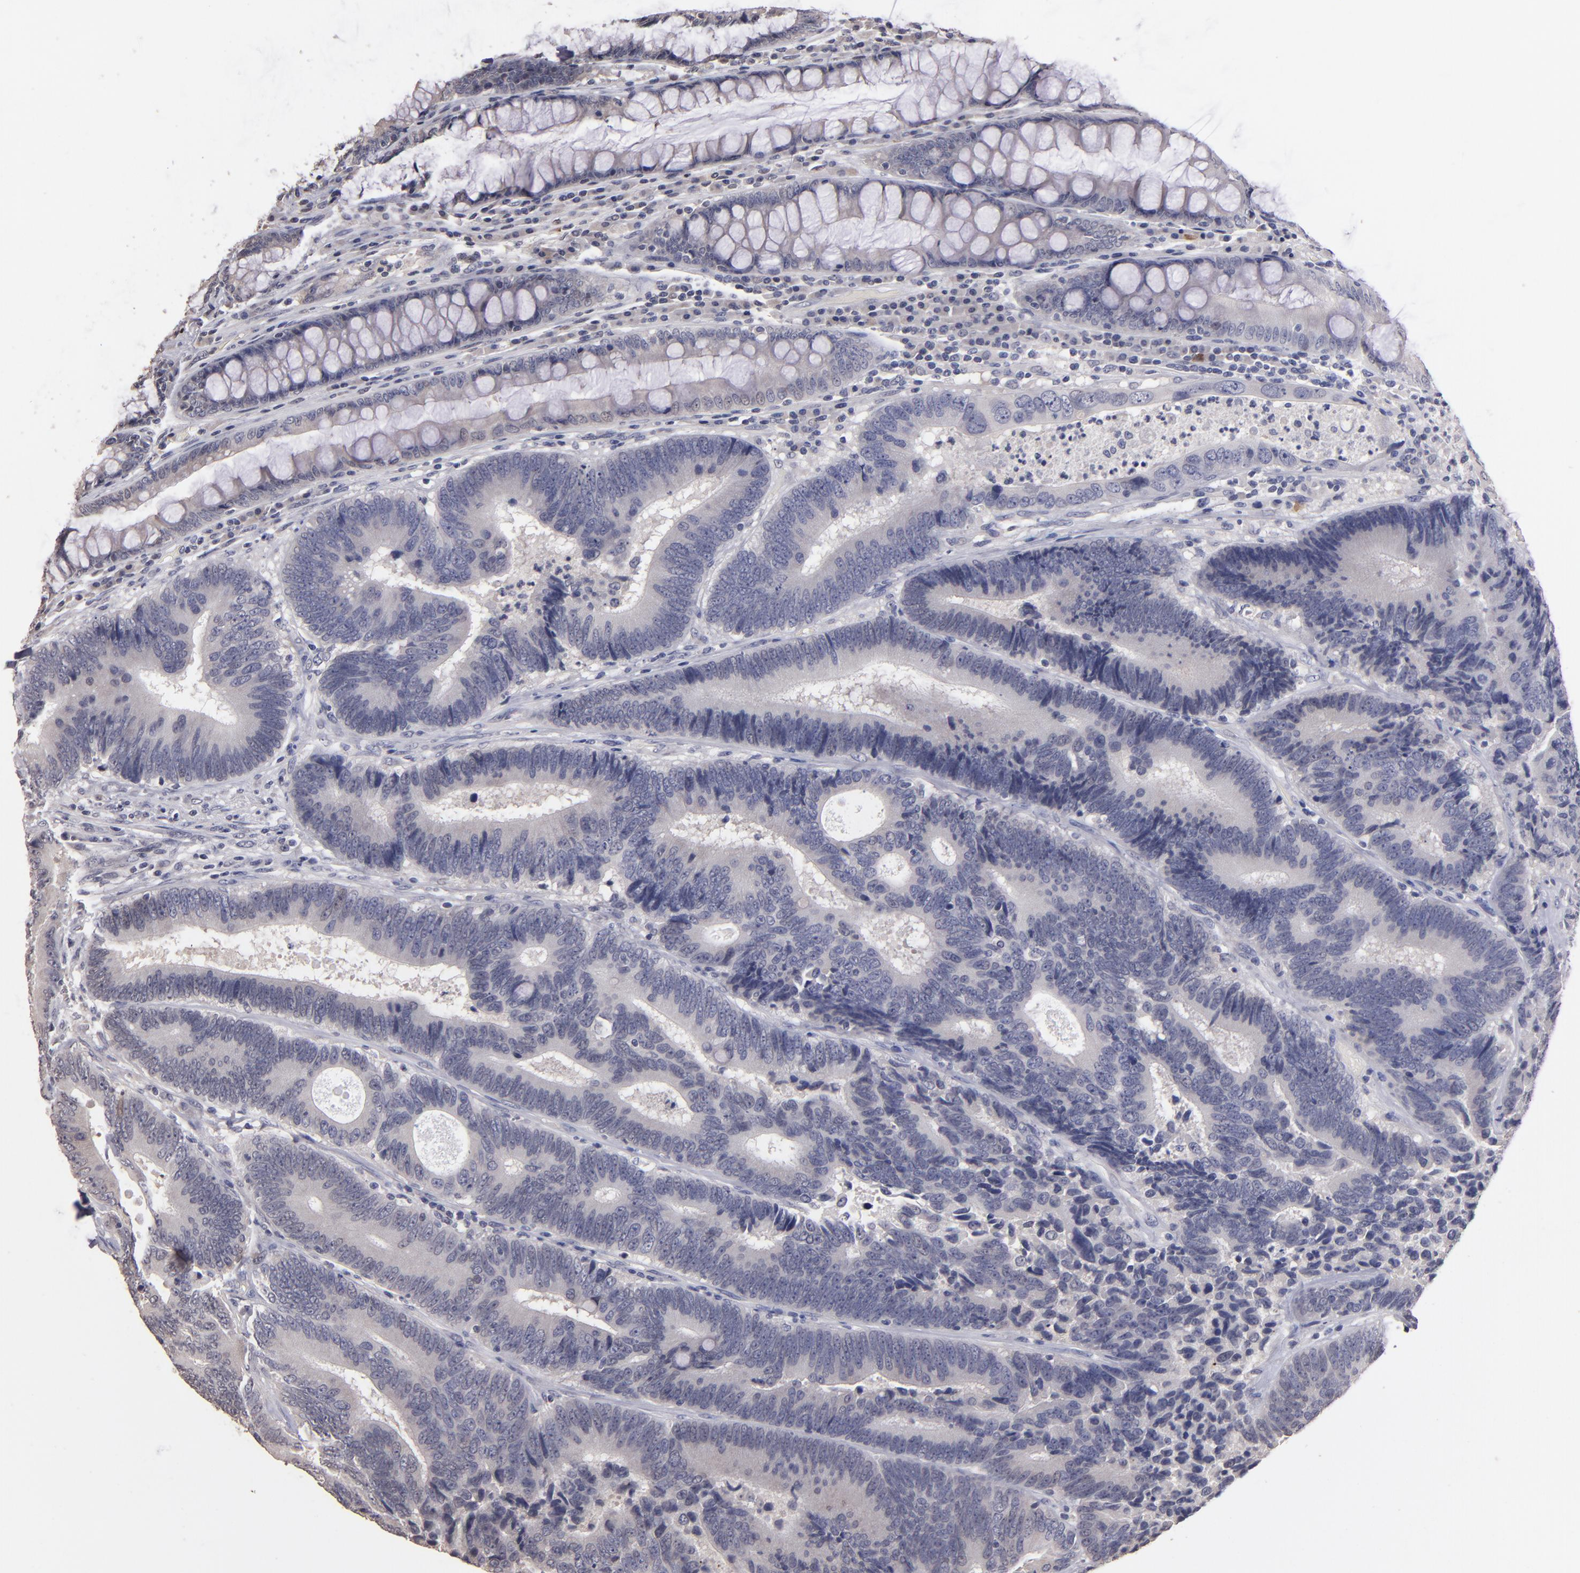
{"staining": {"intensity": "negative", "quantity": "none", "location": "none"}, "tissue": "colorectal cancer", "cell_type": "Tumor cells", "image_type": "cancer", "snomed": [{"axis": "morphology", "description": "Normal tissue, NOS"}, {"axis": "morphology", "description": "Adenocarcinoma, NOS"}, {"axis": "topography", "description": "Colon"}], "caption": "Tumor cells are negative for brown protein staining in colorectal cancer.", "gene": "S100A1", "patient": {"sex": "female", "age": 78}}